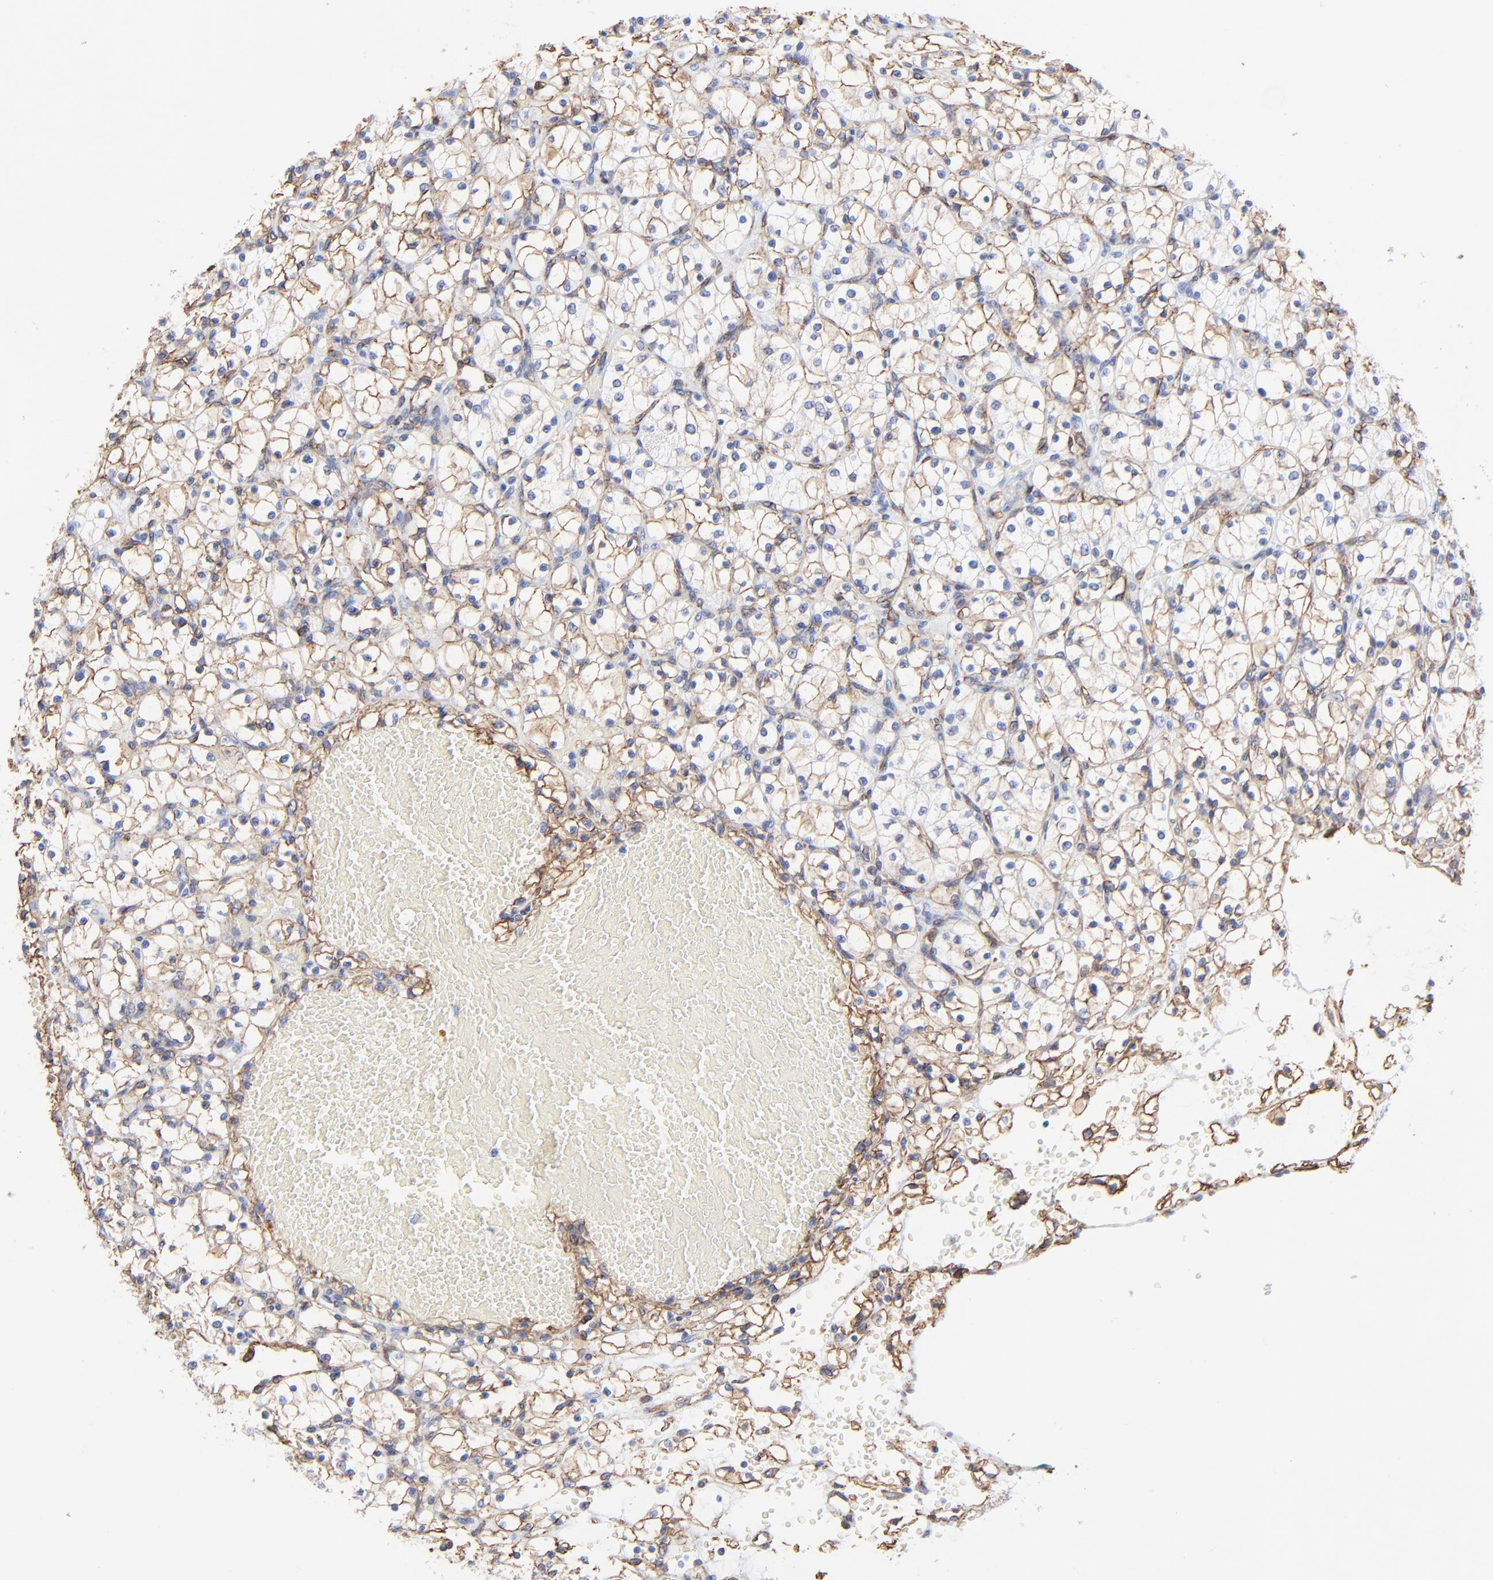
{"staining": {"intensity": "moderate", "quantity": ">75%", "location": "cytoplasmic/membranous"}, "tissue": "renal cancer", "cell_type": "Tumor cells", "image_type": "cancer", "snomed": [{"axis": "morphology", "description": "Adenocarcinoma, NOS"}, {"axis": "topography", "description": "Kidney"}], "caption": "Immunohistochemical staining of human adenocarcinoma (renal) displays medium levels of moderate cytoplasmic/membranous staining in approximately >75% of tumor cells.", "gene": "CAV1", "patient": {"sex": "female", "age": 60}}